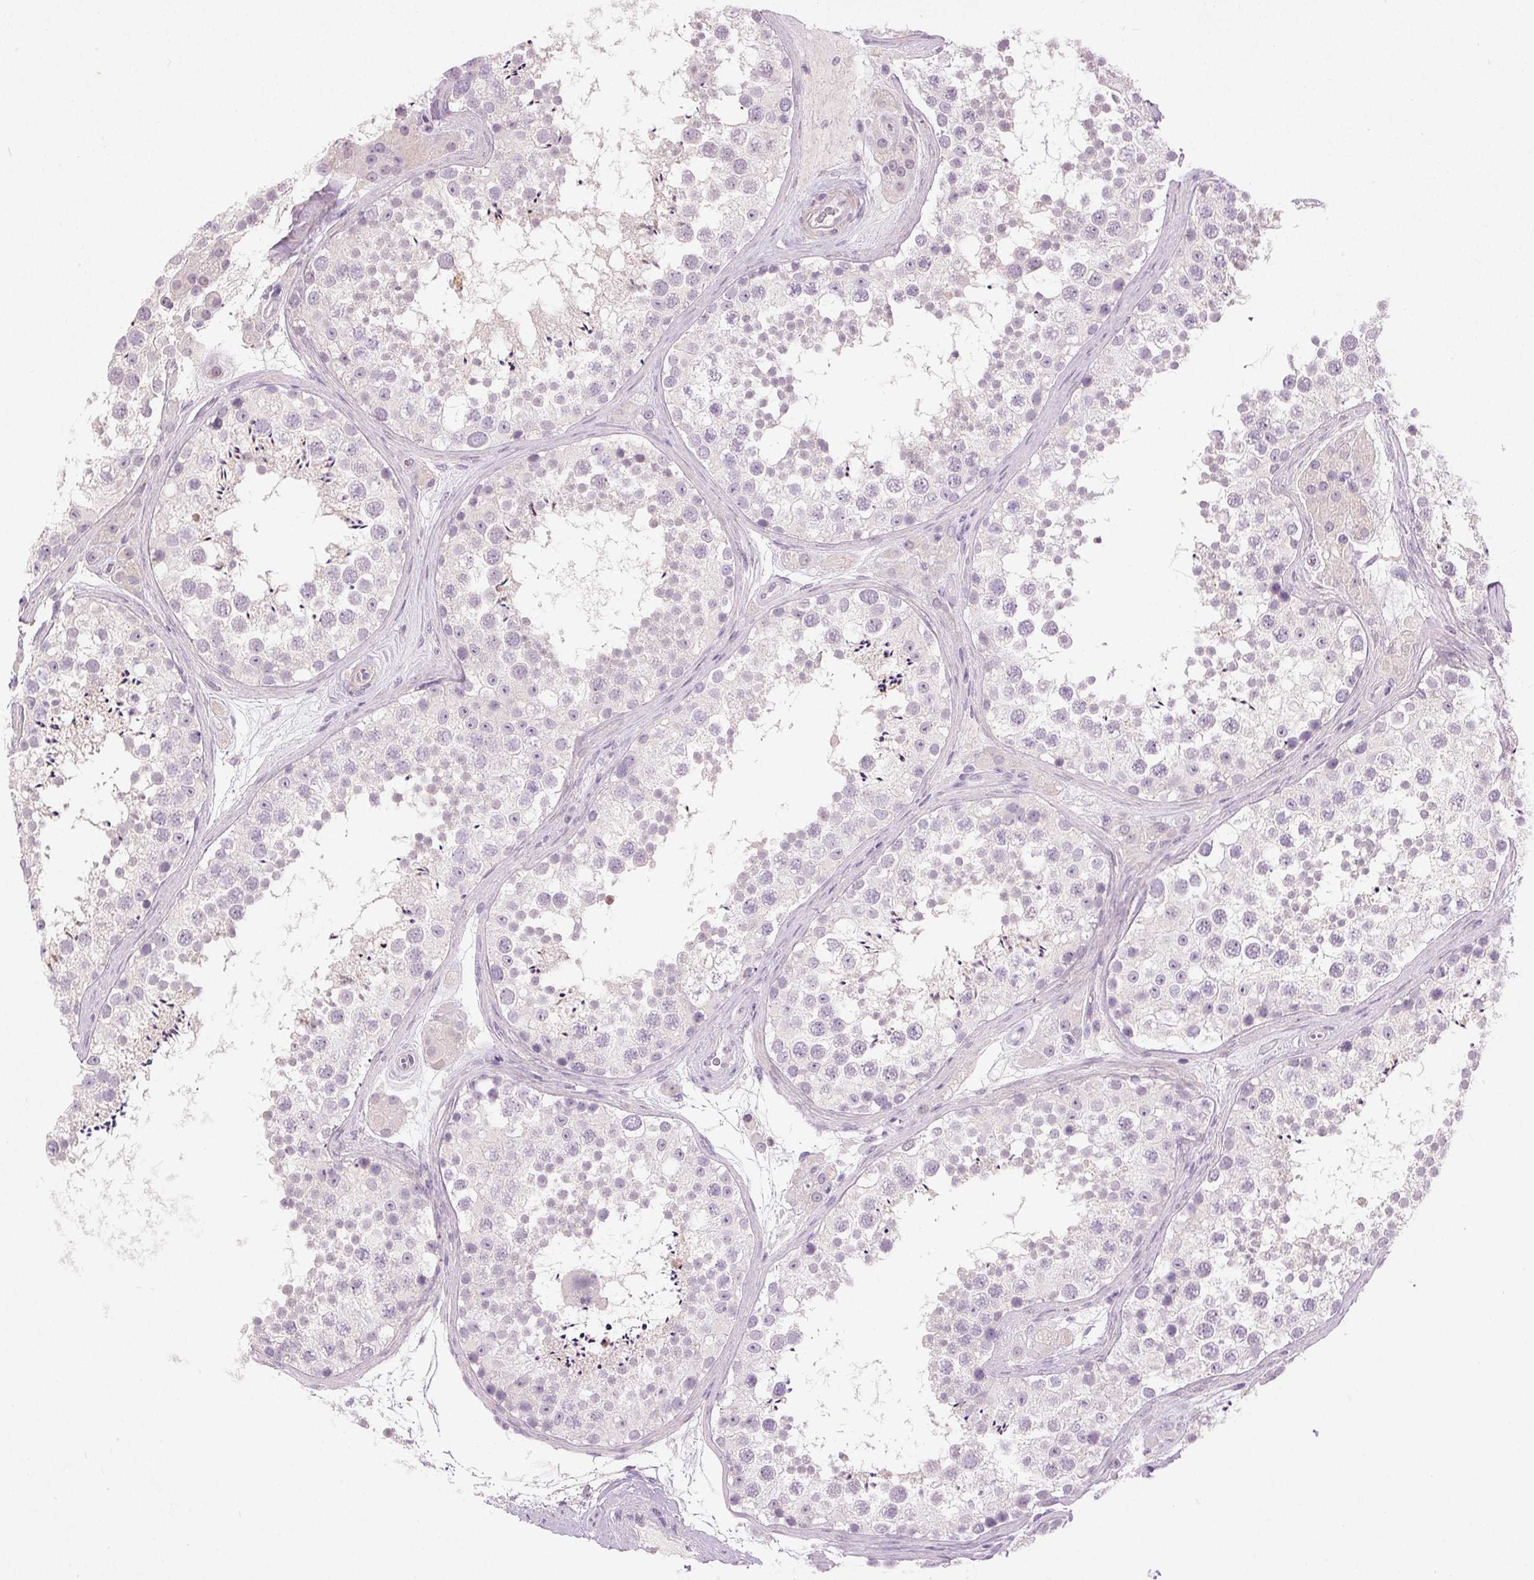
{"staining": {"intensity": "negative", "quantity": "none", "location": "none"}, "tissue": "testis", "cell_type": "Cells in seminiferous ducts", "image_type": "normal", "snomed": [{"axis": "morphology", "description": "Normal tissue, NOS"}, {"axis": "topography", "description": "Testis"}], "caption": "Protein analysis of benign testis reveals no significant staining in cells in seminiferous ducts.", "gene": "DSG3", "patient": {"sex": "male", "age": 41}}